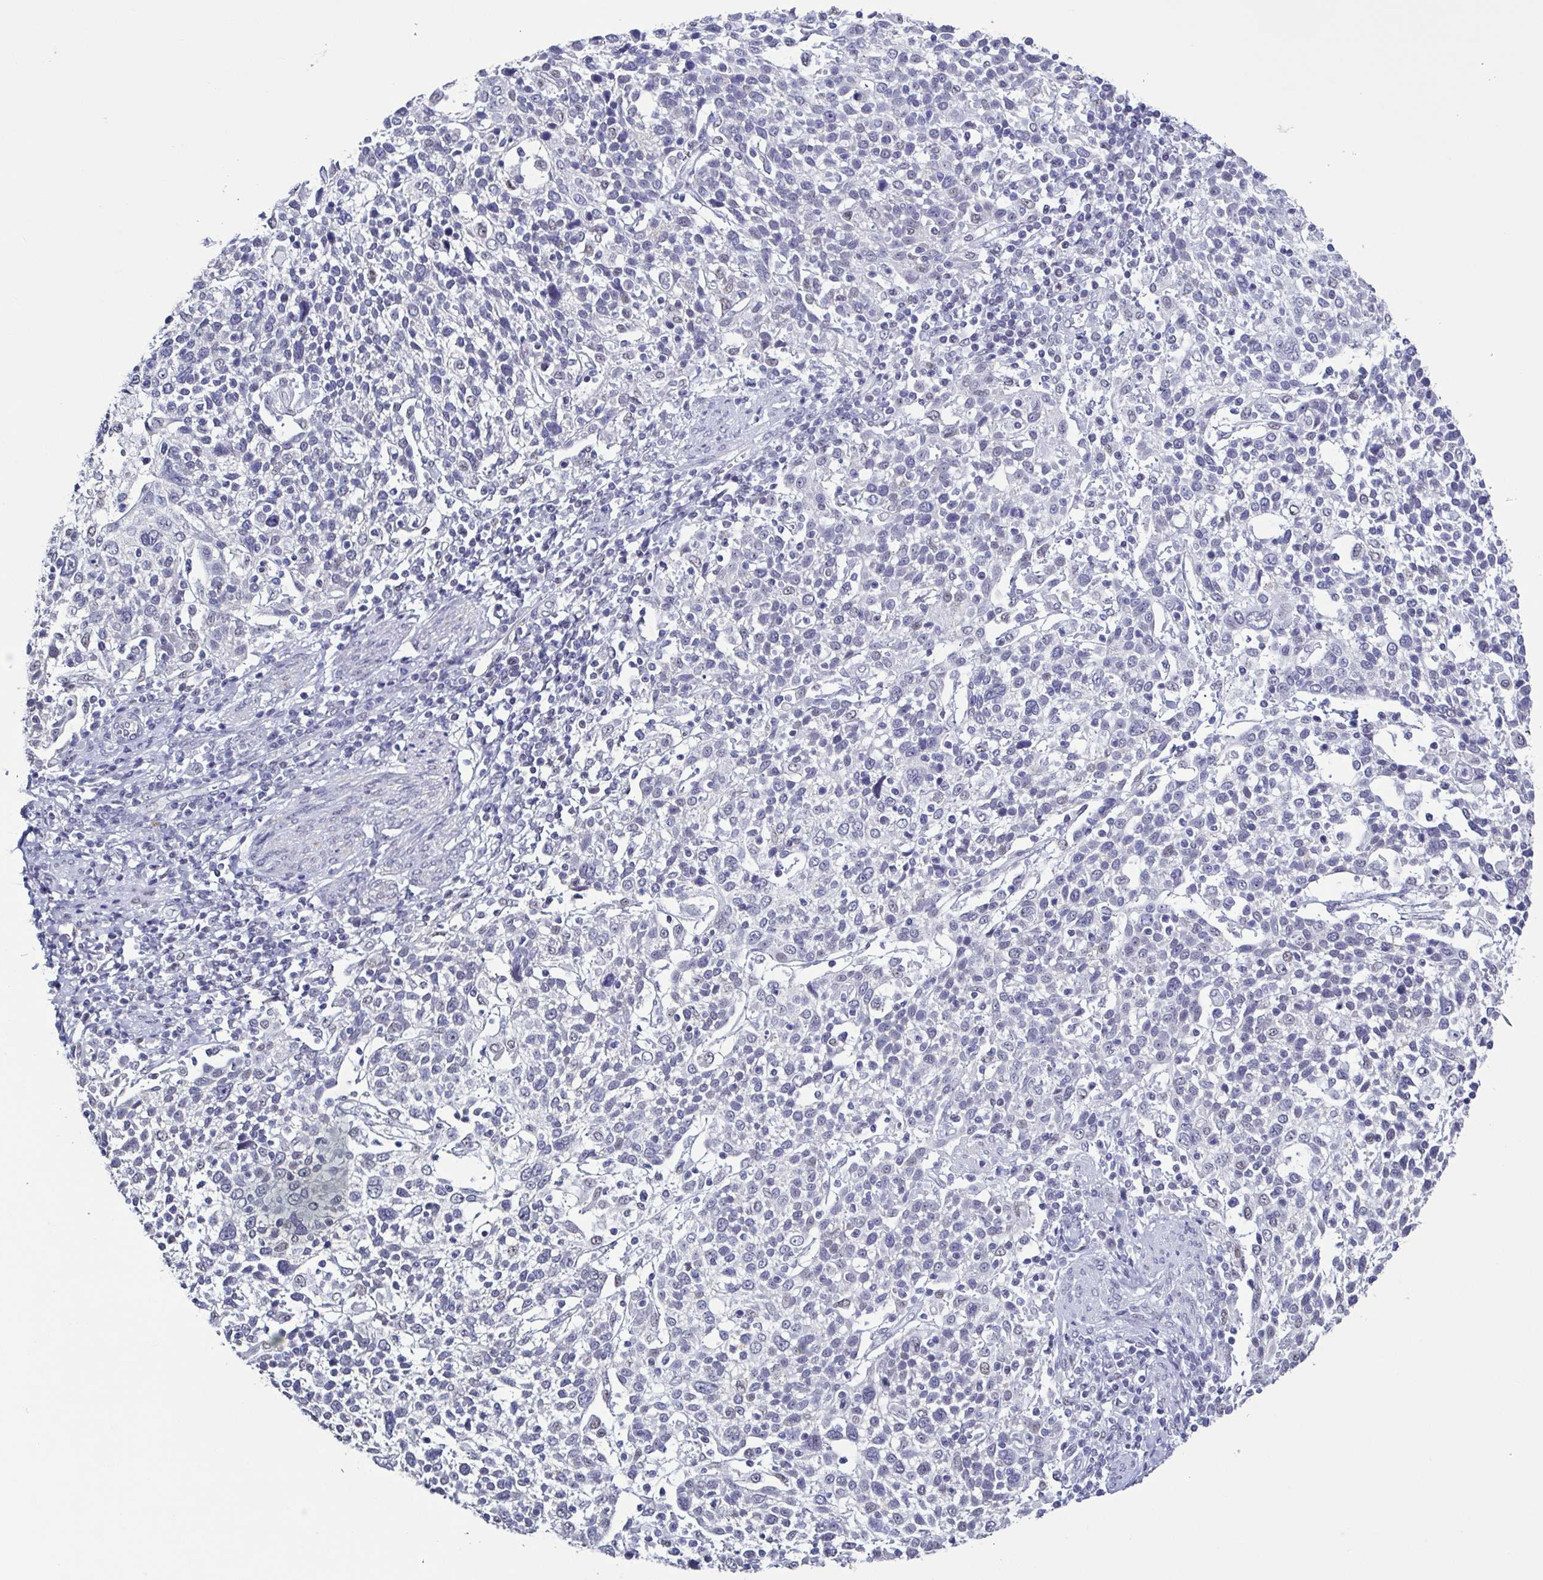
{"staining": {"intensity": "negative", "quantity": "none", "location": "none"}, "tissue": "cervical cancer", "cell_type": "Tumor cells", "image_type": "cancer", "snomed": [{"axis": "morphology", "description": "Squamous cell carcinoma, NOS"}, {"axis": "topography", "description": "Cervix"}], "caption": "The photomicrograph reveals no staining of tumor cells in squamous cell carcinoma (cervical). (DAB (3,3'-diaminobenzidine) IHC visualized using brightfield microscopy, high magnification).", "gene": "TMEM92", "patient": {"sex": "female", "age": 61}}